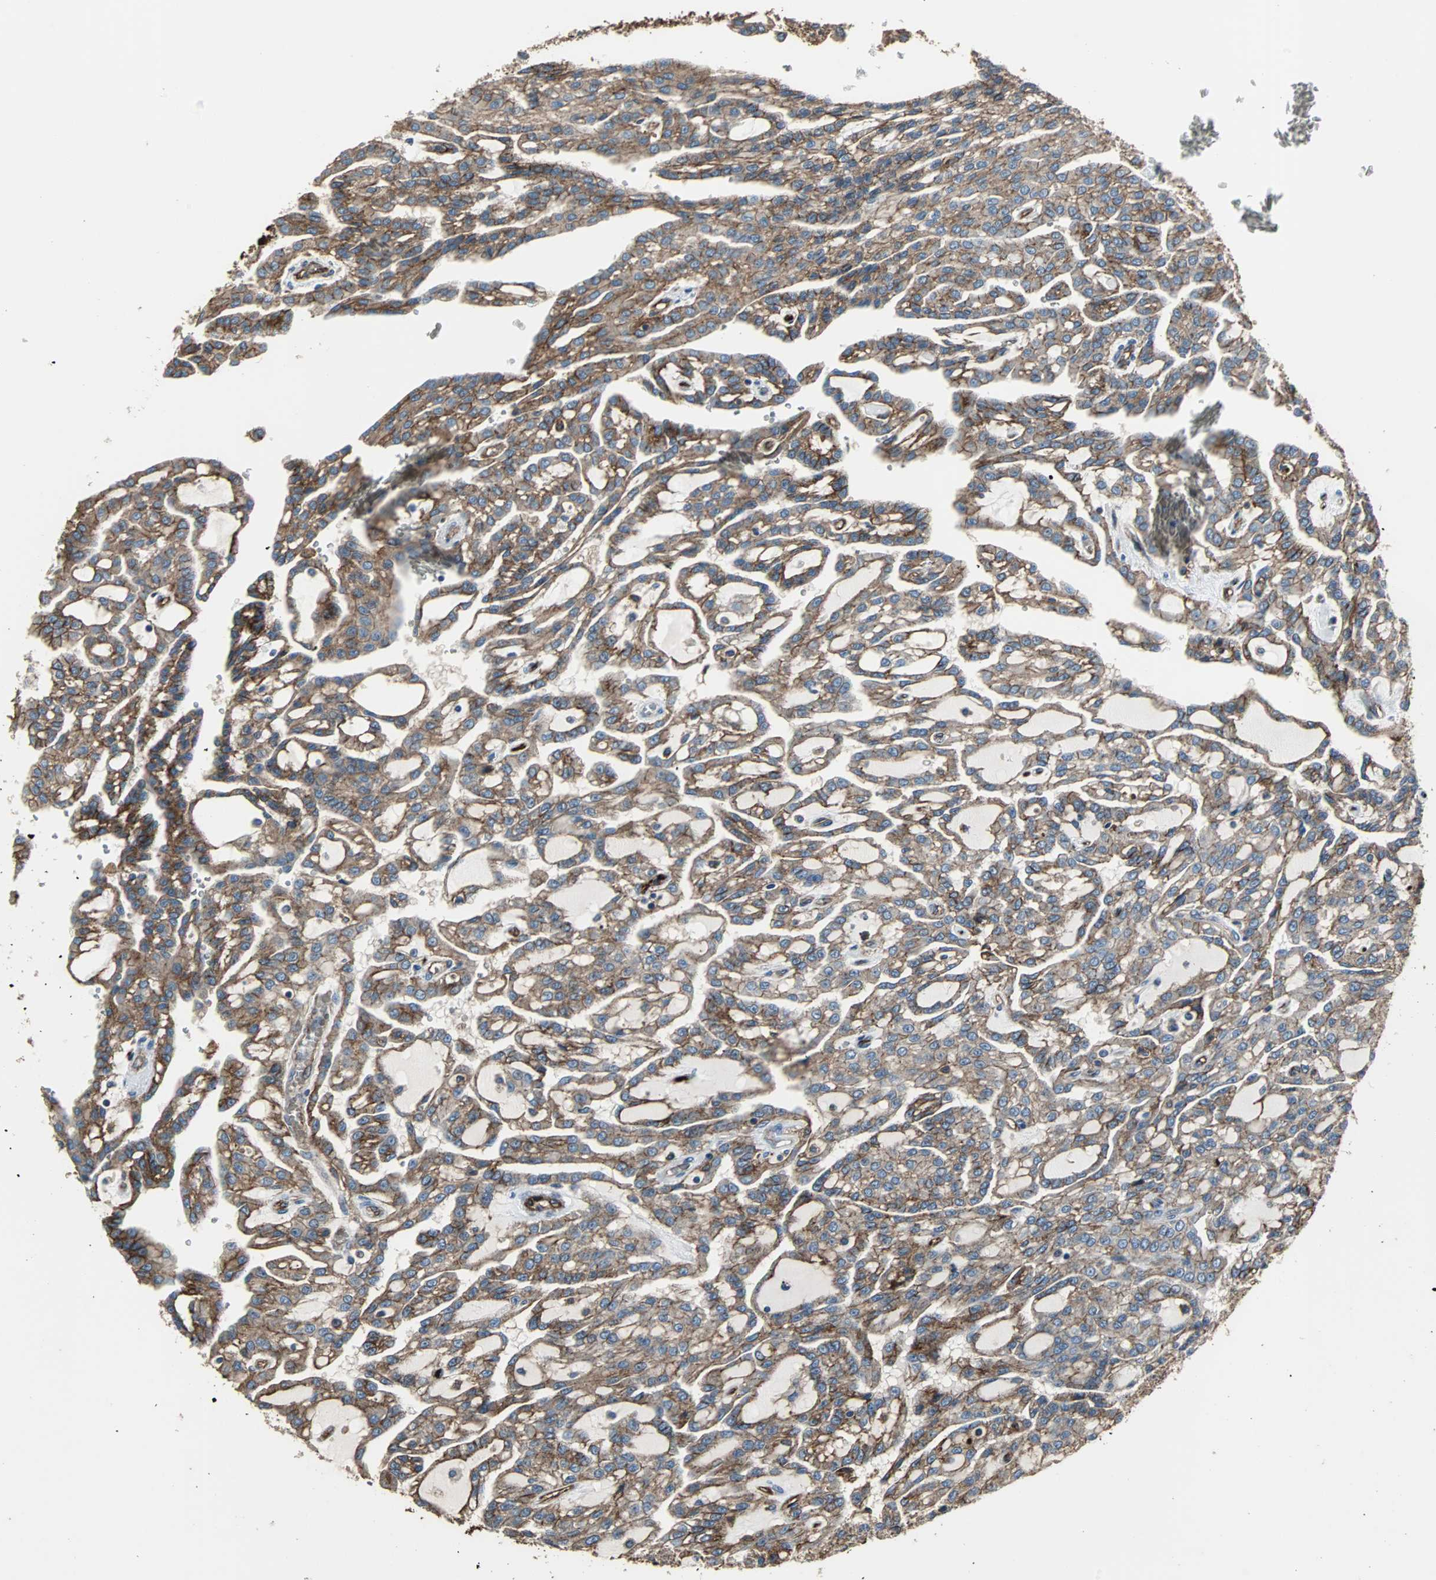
{"staining": {"intensity": "moderate", "quantity": ">75%", "location": "cytoplasmic/membranous"}, "tissue": "renal cancer", "cell_type": "Tumor cells", "image_type": "cancer", "snomed": [{"axis": "morphology", "description": "Adenocarcinoma, NOS"}, {"axis": "topography", "description": "Kidney"}], "caption": "Immunohistochemical staining of renal adenocarcinoma shows medium levels of moderate cytoplasmic/membranous positivity in about >75% of tumor cells. (DAB (3,3'-diaminobenzidine) IHC, brown staining for protein, blue staining for nuclei).", "gene": "F11R", "patient": {"sex": "male", "age": 63}}